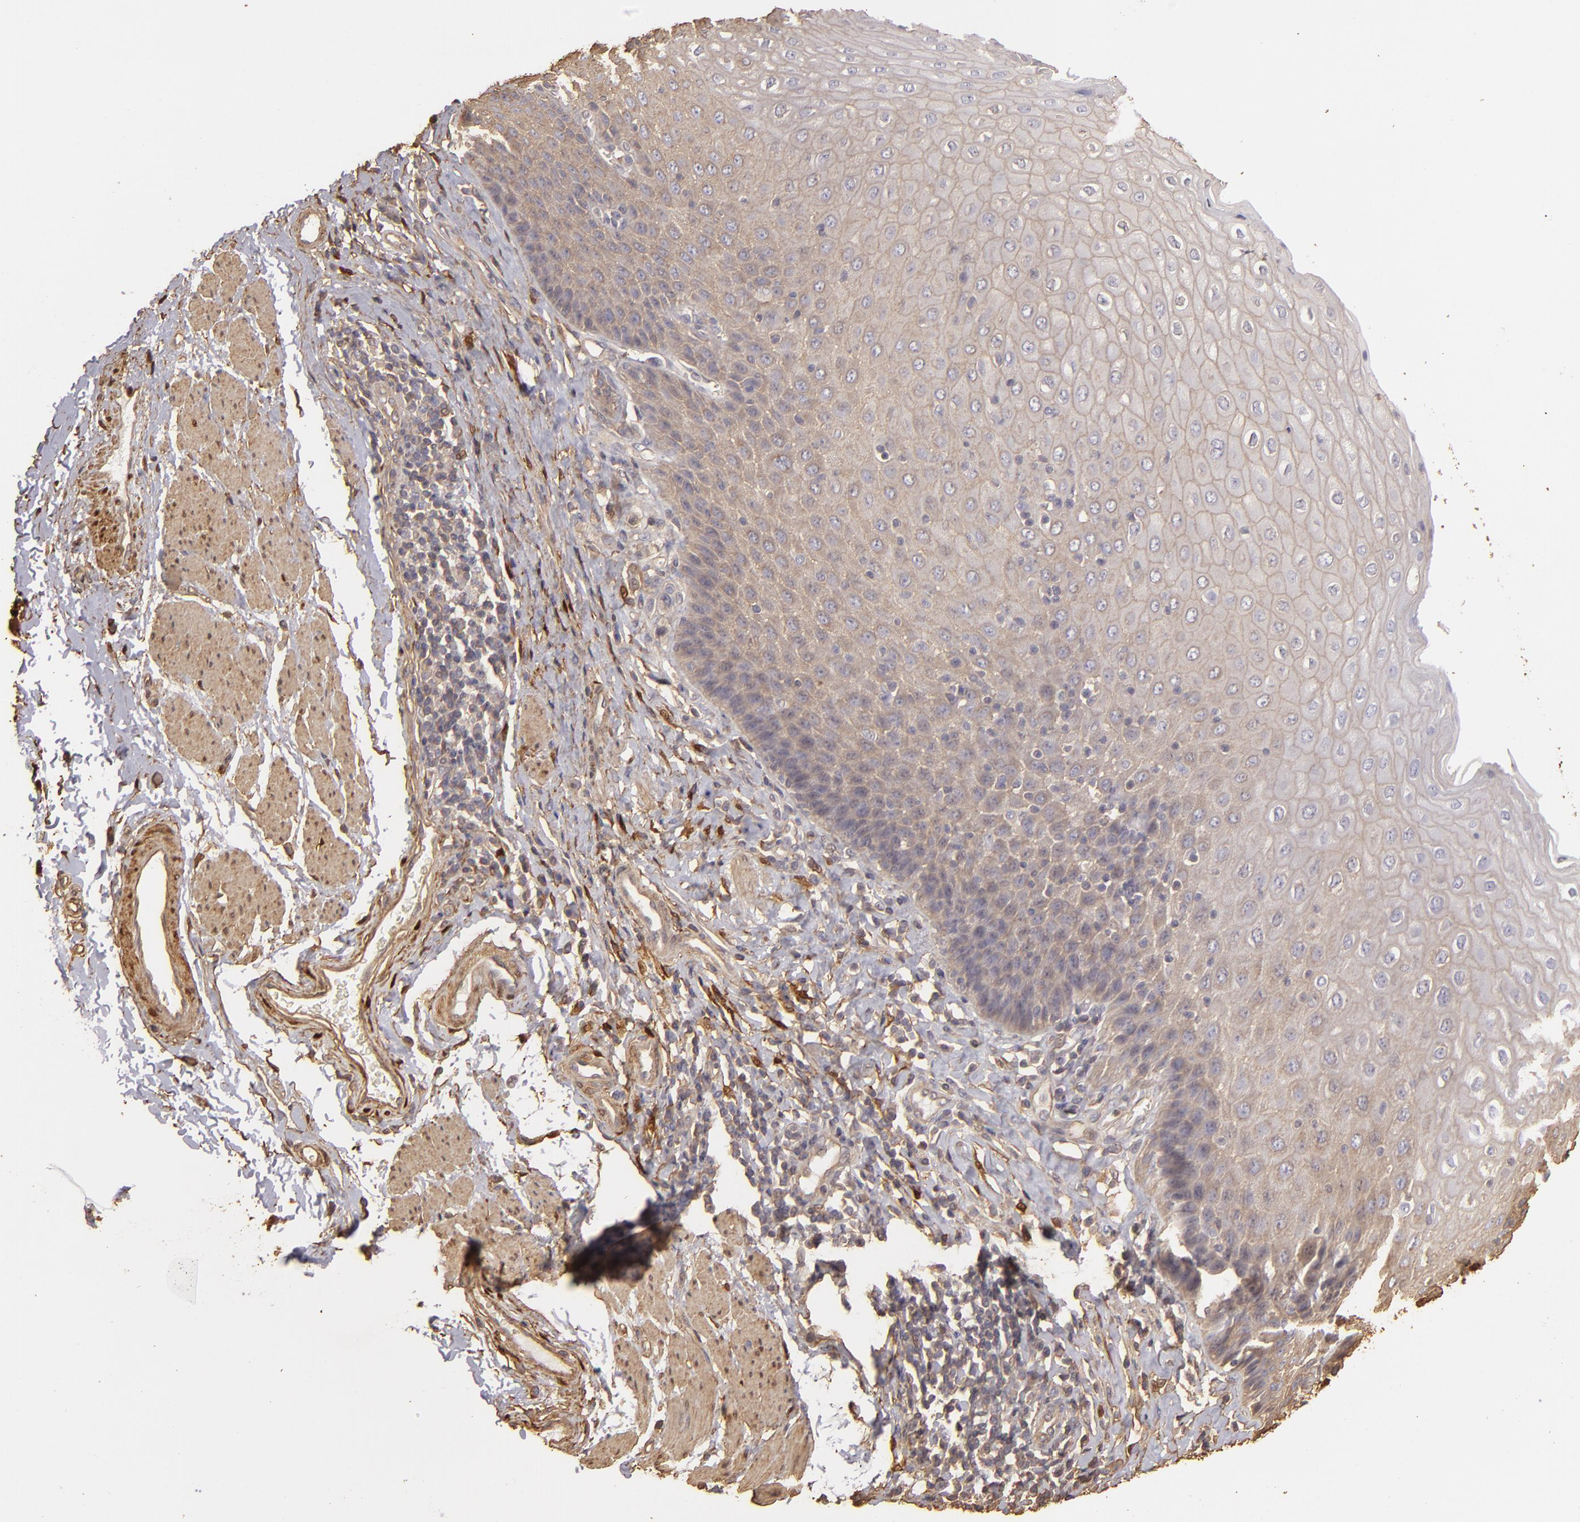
{"staining": {"intensity": "weak", "quantity": "25%-75%", "location": "cytoplasmic/membranous"}, "tissue": "esophagus", "cell_type": "Squamous epithelial cells", "image_type": "normal", "snomed": [{"axis": "morphology", "description": "Normal tissue, NOS"}, {"axis": "topography", "description": "Esophagus"}], "caption": "The photomicrograph exhibits a brown stain indicating the presence of a protein in the cytoplasmic/membranous of squamous epithelial cells in esophagus. Nuclei are stained in blue.", "gene": "HSPB6", "patient": {"sex": "female", "age": 61}}